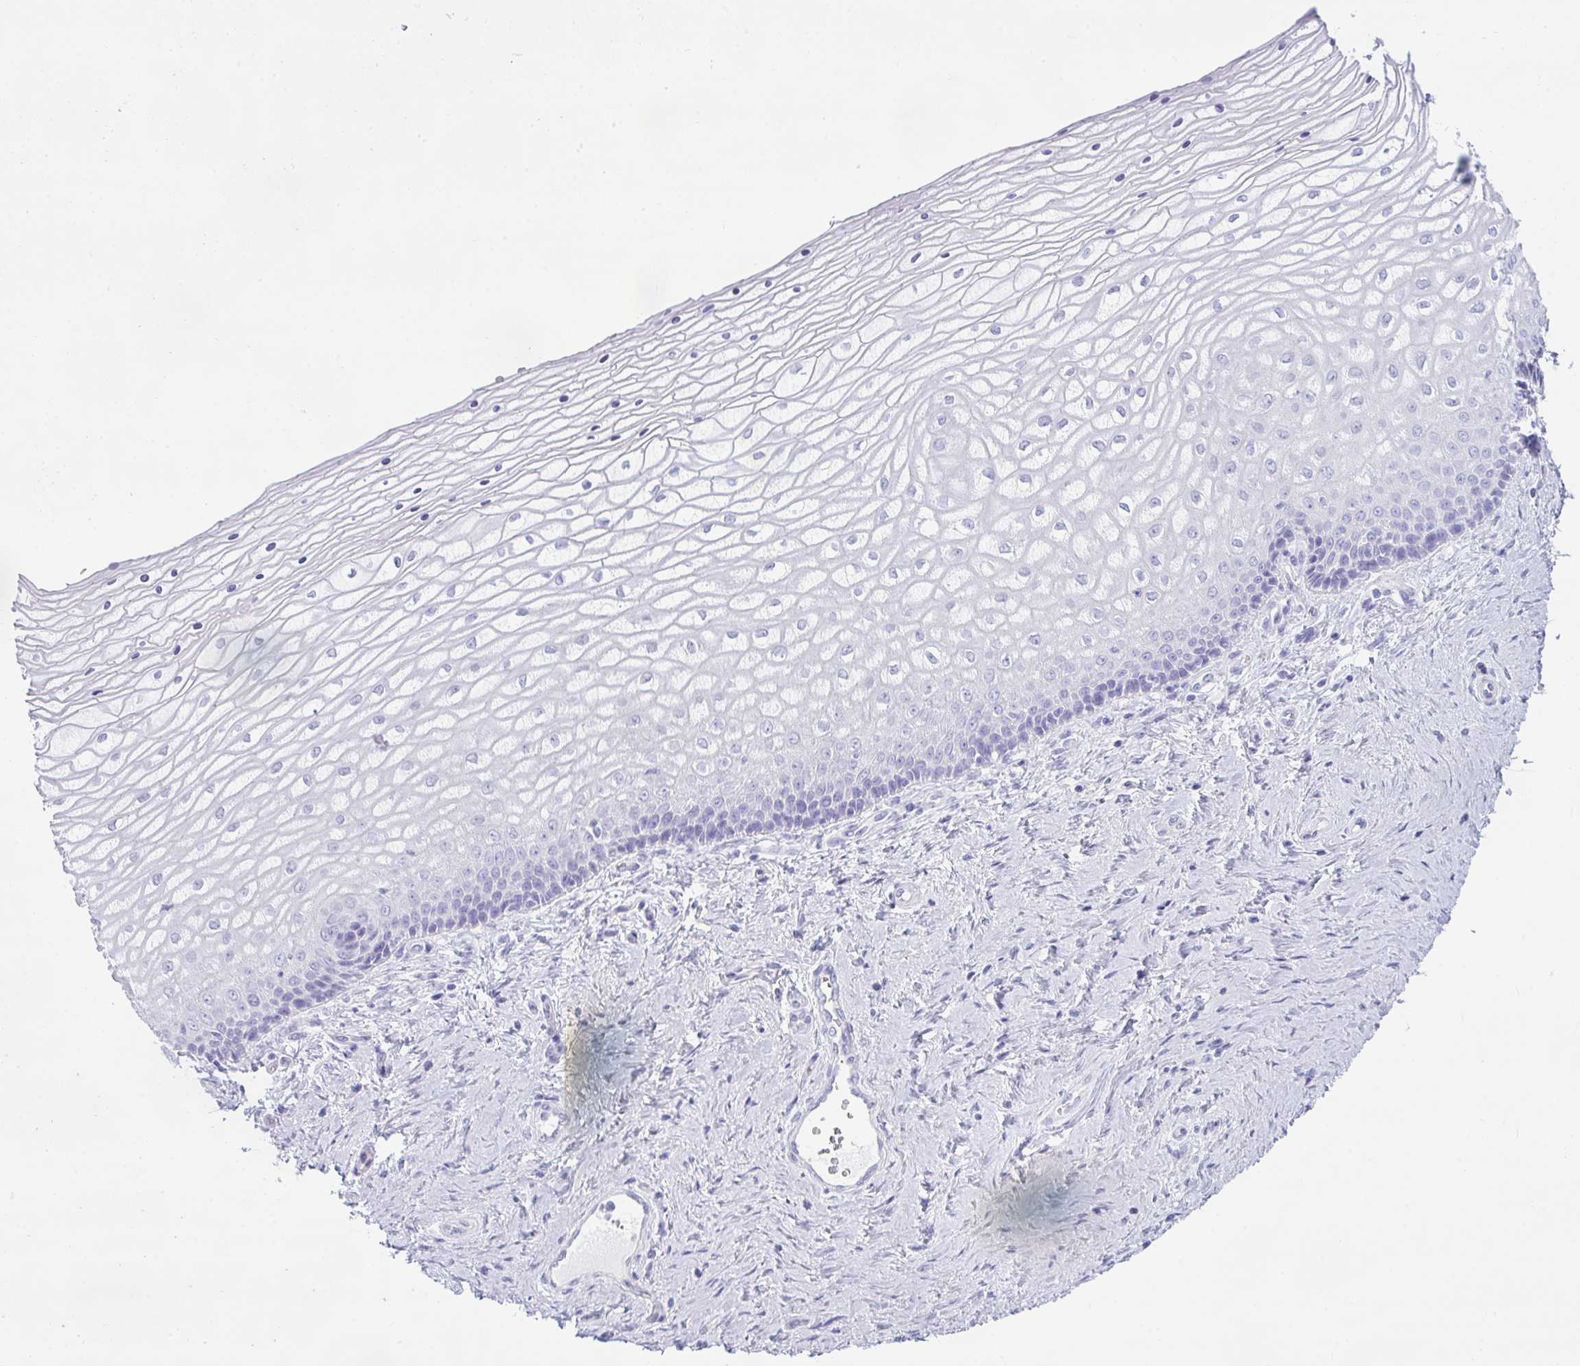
{"staining": {"intensity": "negative", "quantity": "none", "location": "none"}, "tissue": "vagina", "cell_type": "Squamous epithelial cells", "image_type": "normal", "snomed": [{"axis": "morphology", "description": "Normal tissue, NOS"}, {"axis": "topography", "description": "Vagina"}], "caption": "DAB immunohistochemical staining of normal human vagina demonstrates no significant staining in squamous epithelial cells.", "gene": "RASL10A", "patient": {"sex": "female", "age": 45}}